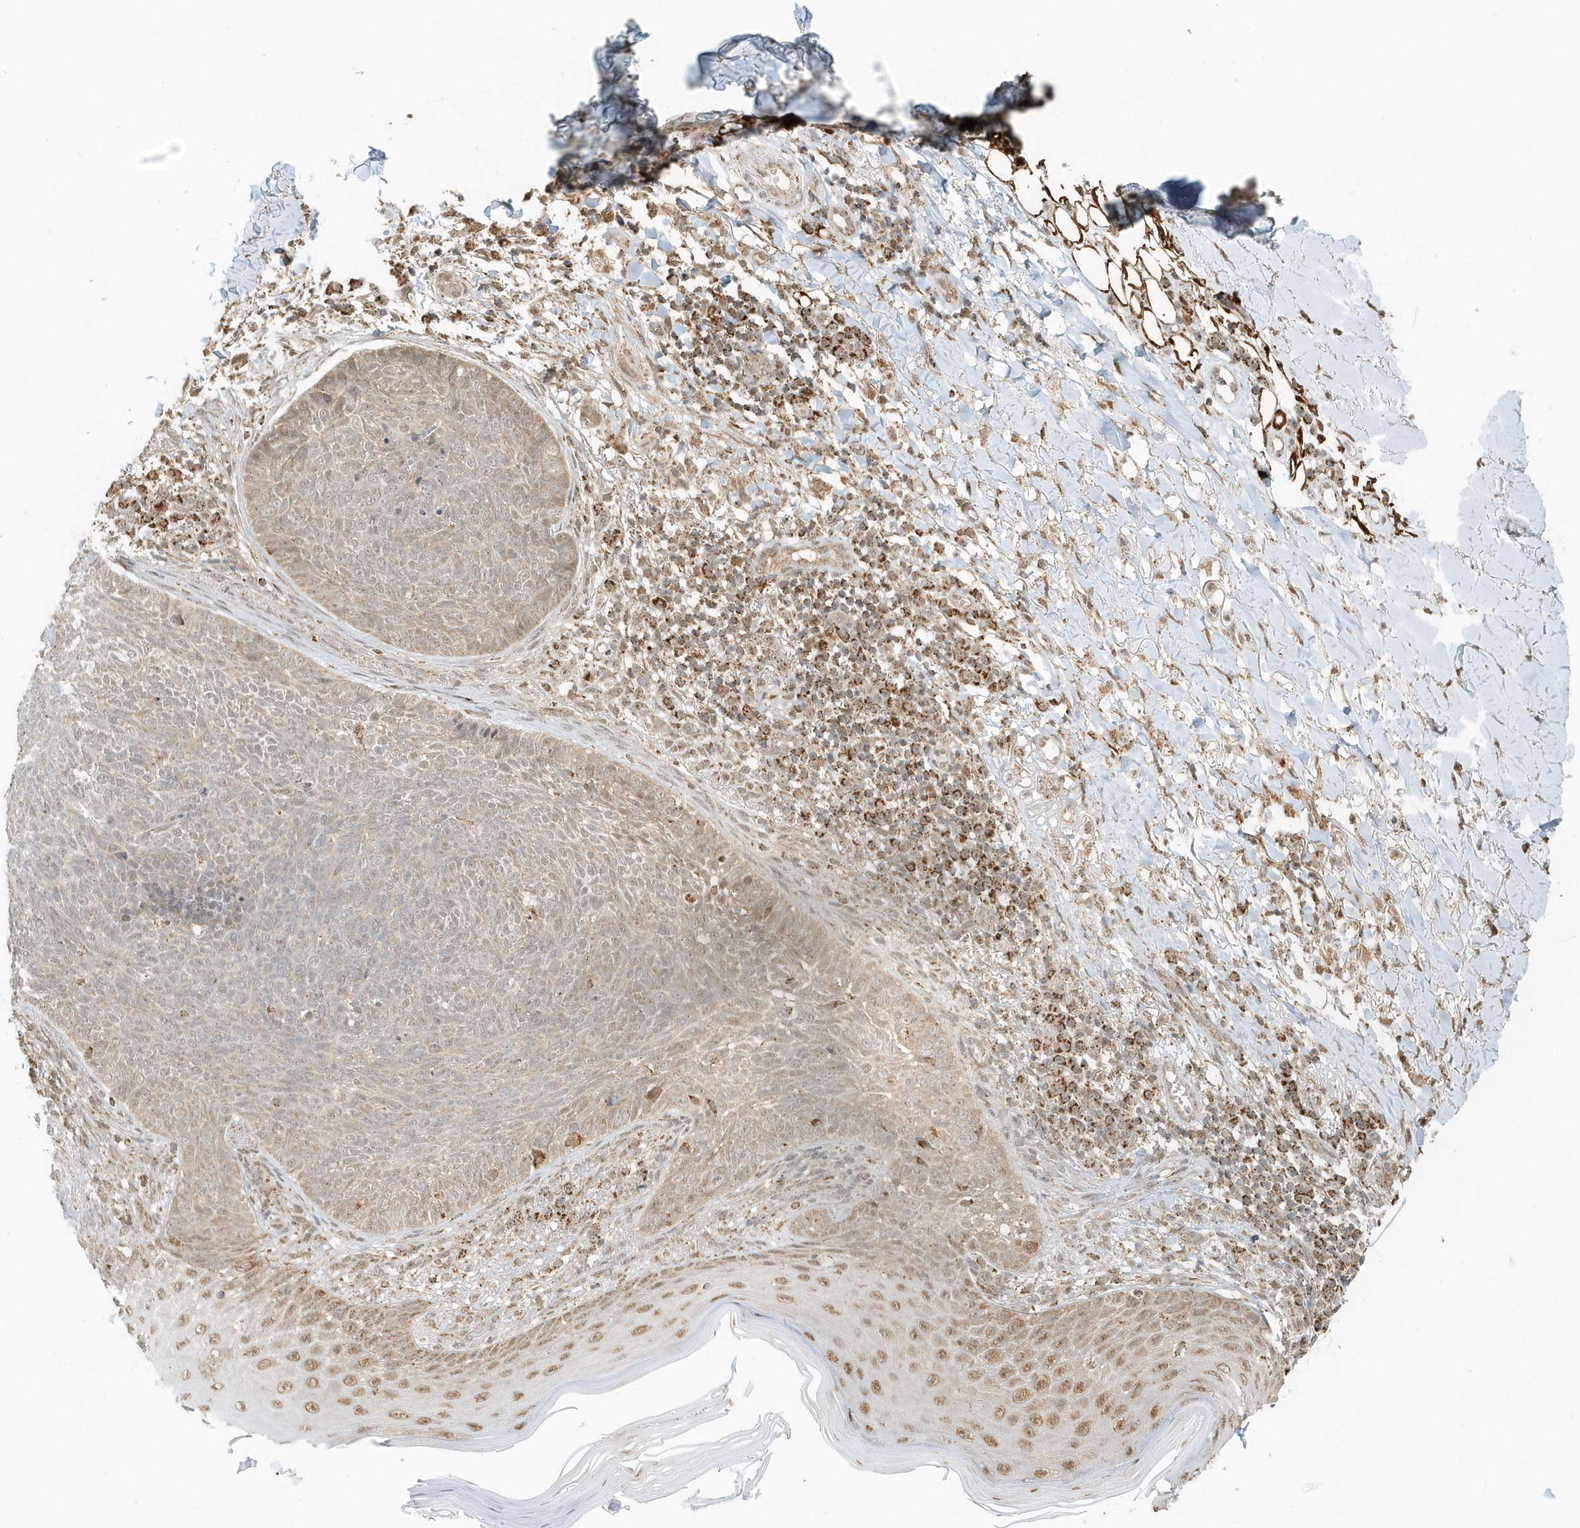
{"staining": {"intensity": "weak", "quantity": "25%-75%", "location": "cytoplasmic/membranous"}, "tissue": "skin cancer", "cell_type": "Tumor cells", "image_type": "cancer", "snomed": [{"axis": "morphology", "description": "Basal cell carcinoma"}, {"axis": "topography", "description": "Skin"}], "caption": "DAB immunohistochemical staining of skin cancer reveals weak cytoplasmic/membranous protein positivity in approximately 25%-75% of tumor cells.", "gene": "PSMD6", "patient": {"sex": "male", "age": 85}}